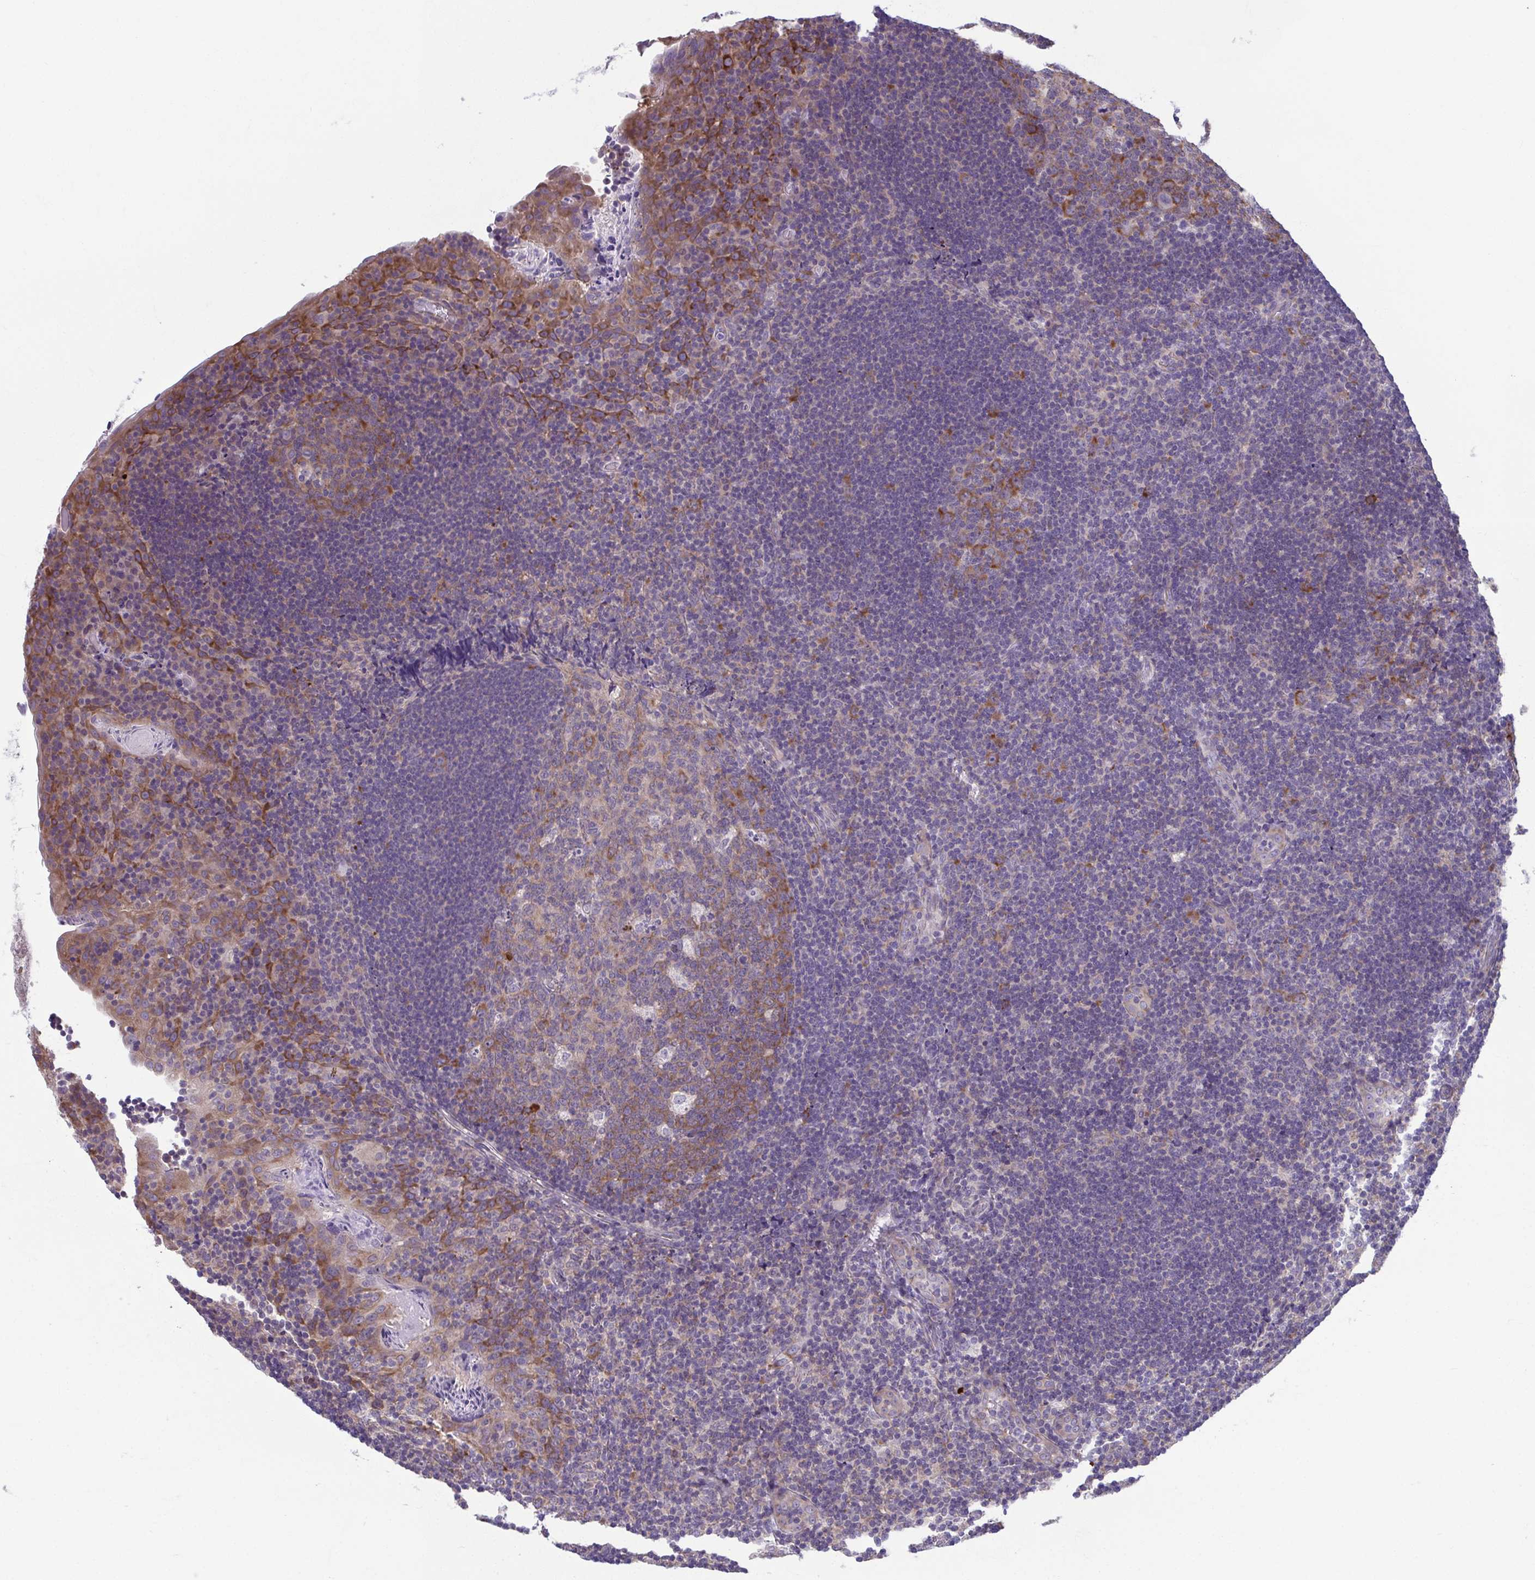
{"staining": {"intensity": "moderate", "quantity": "25%-75%", "location": "cytoplasmic/membranous"}, "tissue": "tonsil", "cell_type": "Germinal center cells", "image_type": "normal", "snomed": [{"axis": "morphology", "description": "Normal tissue, NOS"}, {"axis": "topography", "description": "Tonsil"}], "caption": "The histopathology image reveals immunohistochemical staining of normal tonsil. There is moderate cytoplasmic/membranous staining is present in about 25%-75% of germinal center cells. (brown staining indicates protein expression, while blue staining denotes nuclei).", "gene": "TMEM108", "patient": {"sex": "male", "age": 17}}